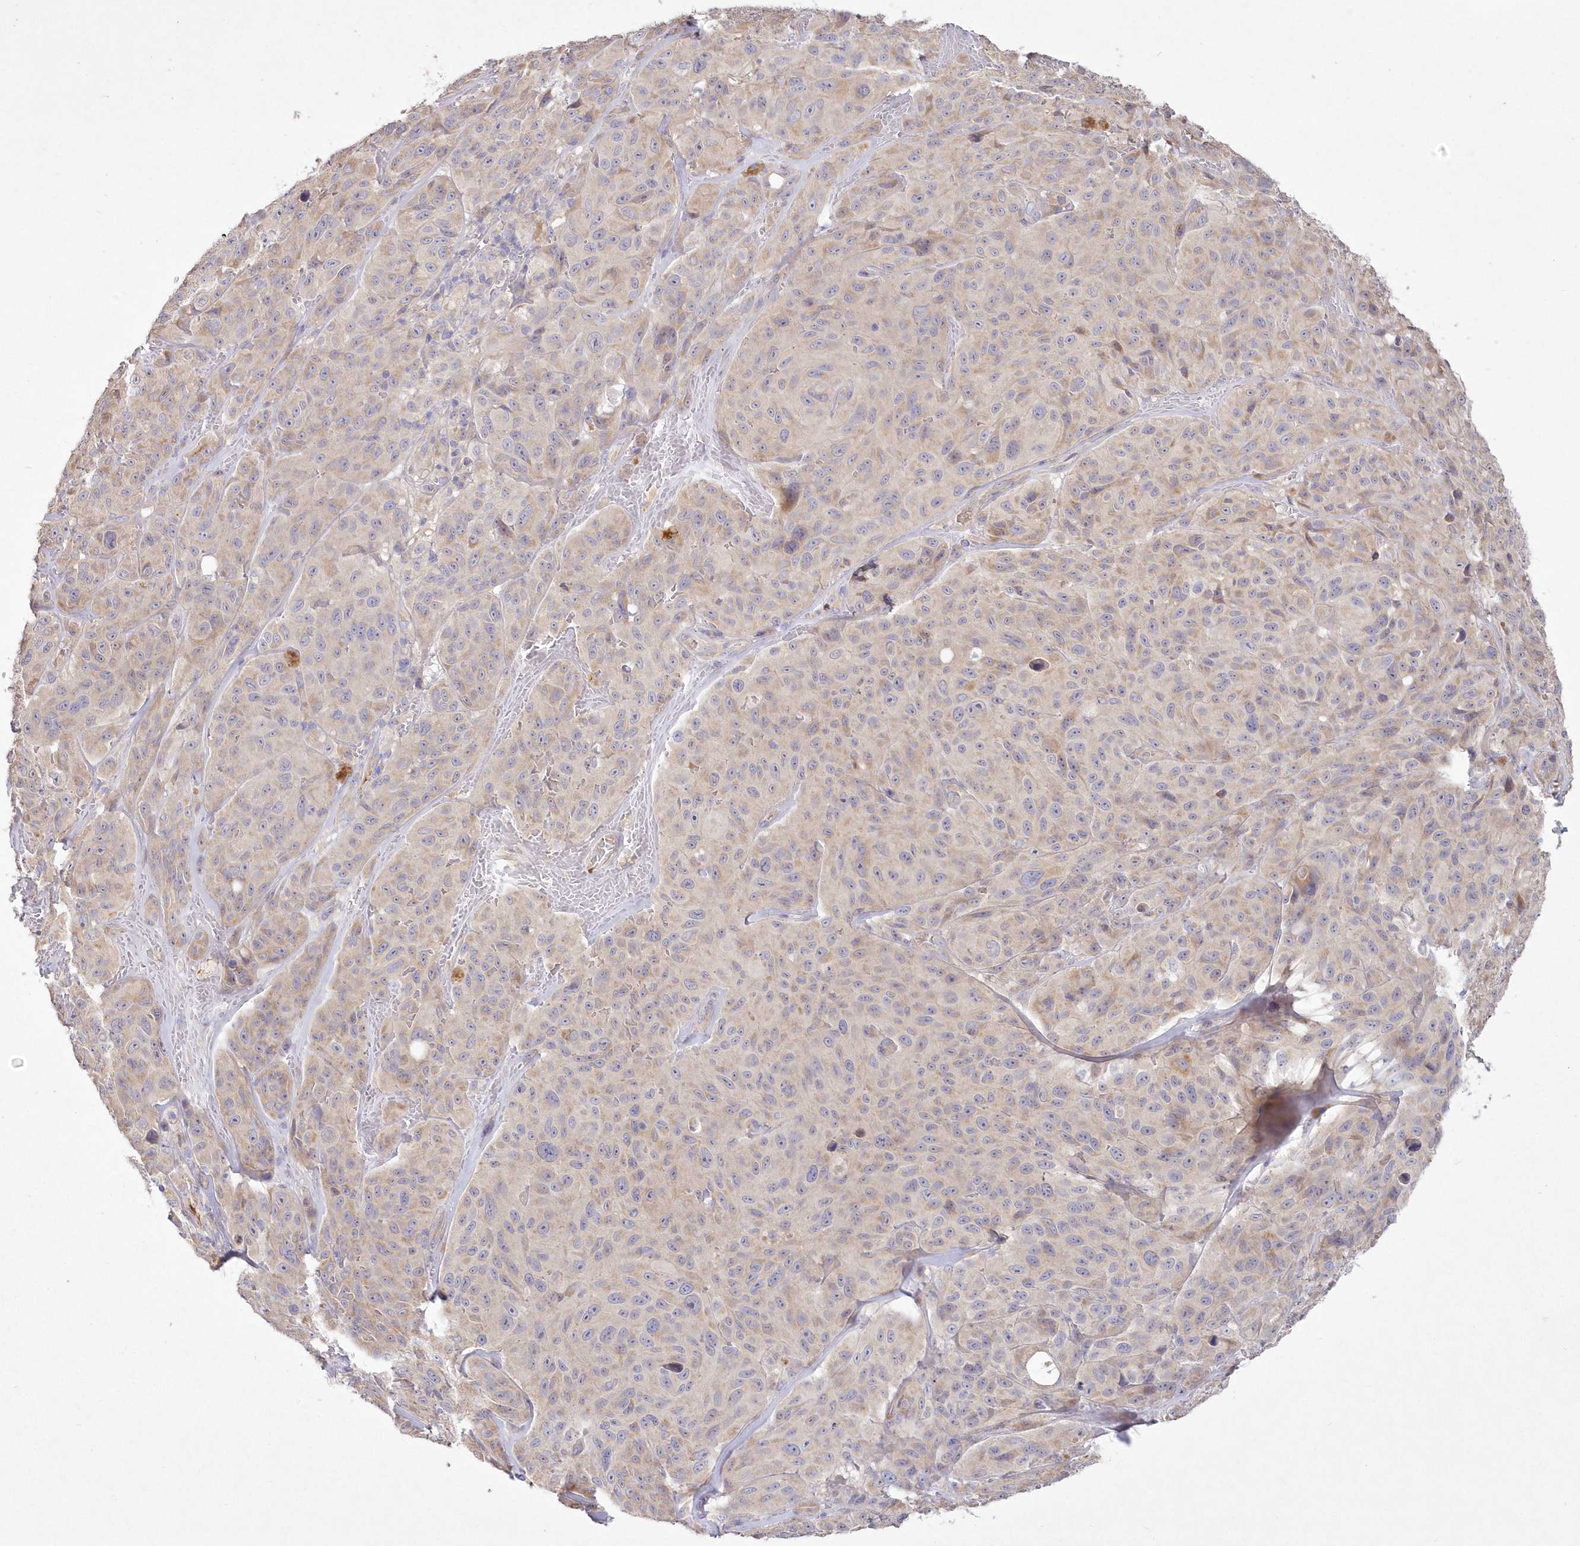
{"staining": {"intensity": "weak", "quantity": "<25%", "location": "cytoplasmic/membranous"}, "tissue": "melanoma", "cell_type": "Tumor cells", "image_type": "cancer", "snomed": [{"axis": "morphology", "description": "Malignant melanoma, NOS"}, {"axis": "topography", "description": "Skin"}], "caption": "Immunohistochemistry image of neoplastic tissue: malignant melanoma stained with DAB reveals no significant protein staining in tumor cells.", "gene": "WBP1L", "patient": {"sex": "male", "age": 66}}